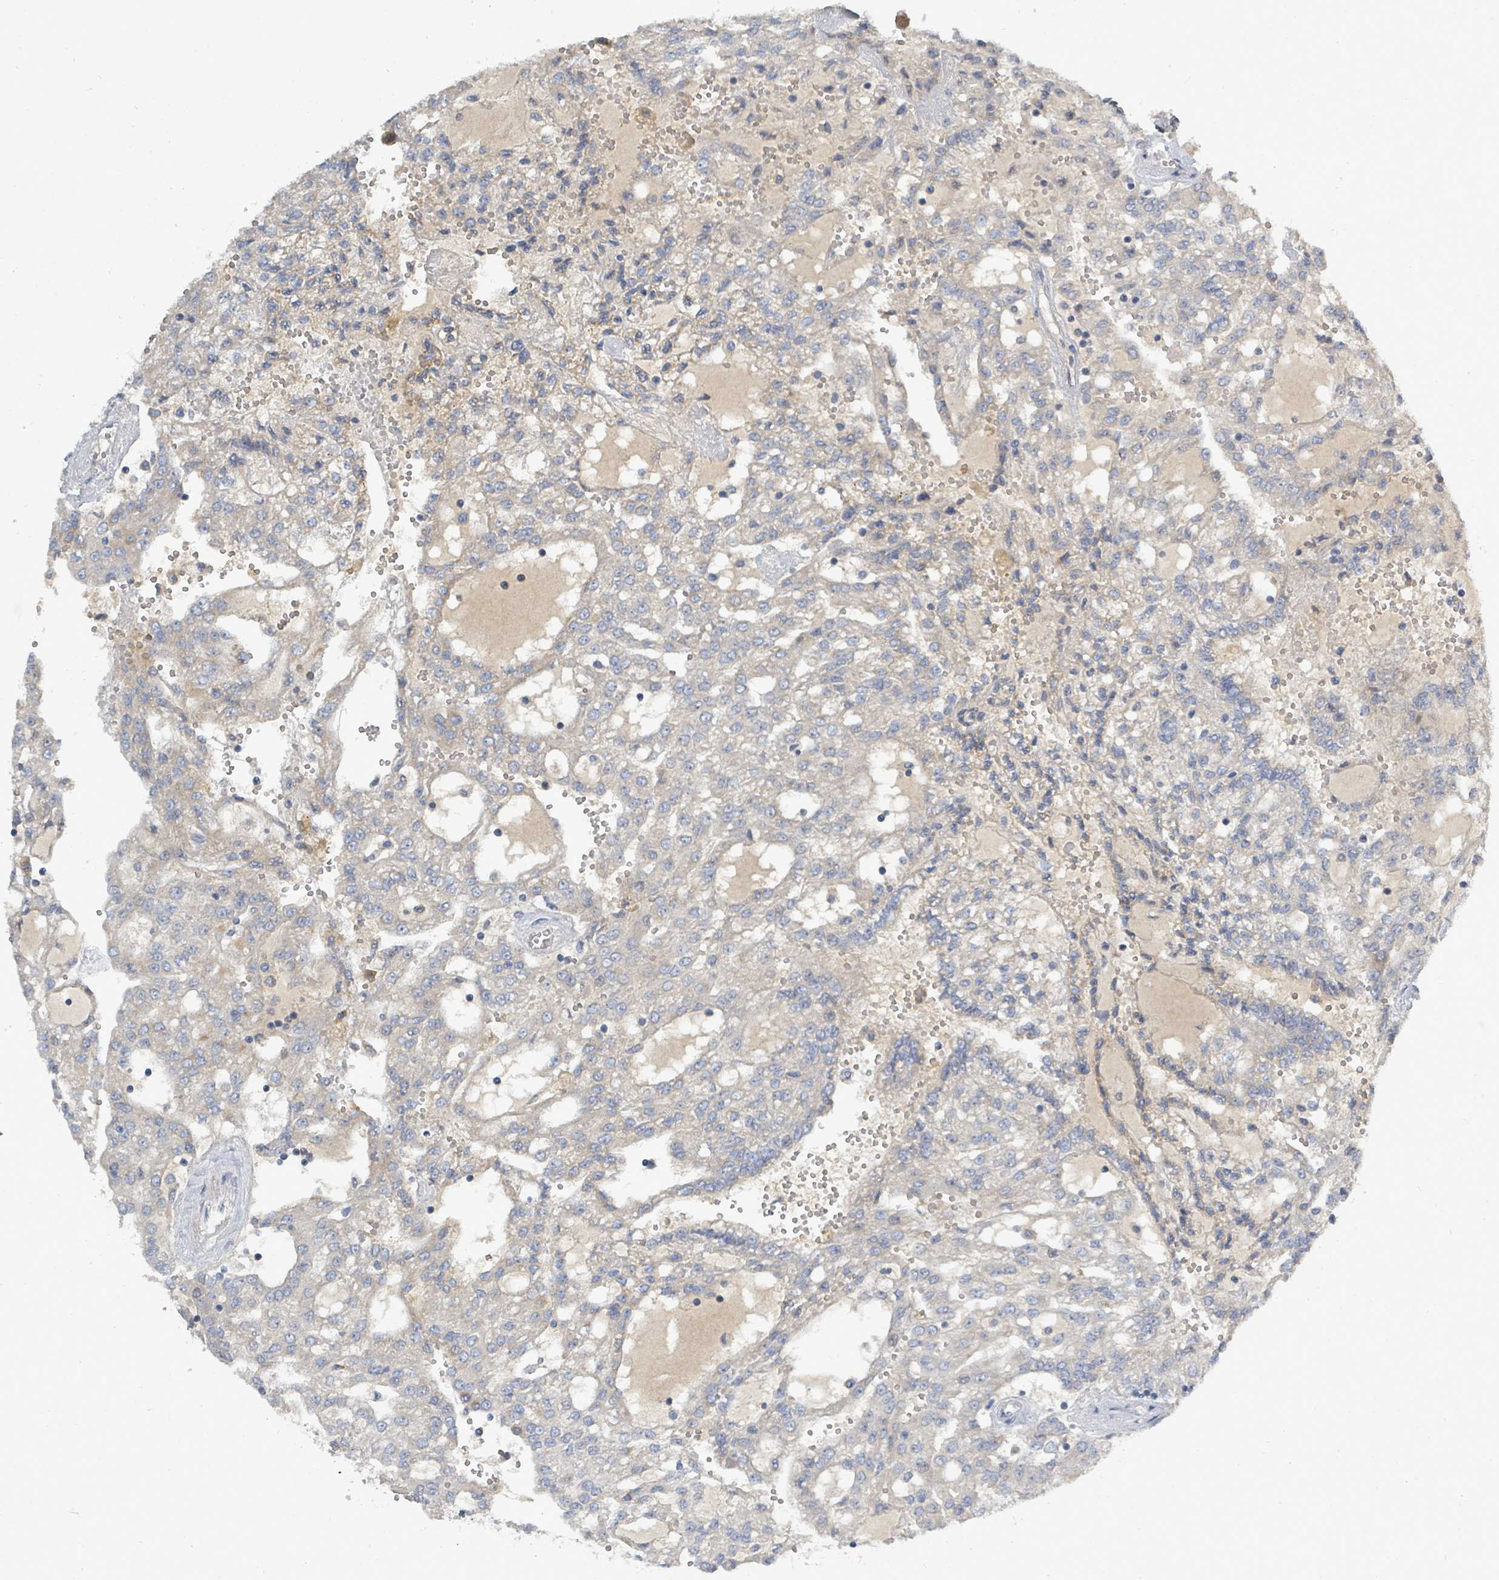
{"staining": {"intensity": "negative", "quantity": "none", "location": "none"}, "tissue": "renal cancer", "cell_type": "Tumor cells", "image_type": "cancer", "snomed": [{"axis": "morphology", "description": "Adenocarcinoma, NOS"}, {"axis": "topography", "description": "Kidney"}], "caption": "This photomicrograph is of adenocarcinoma (renal) stained with IHC to label a protein in brown with the nuclei are counter-stained blue. There is no positivity in tumor cells.", "gene": "SLC25A23", "patient": {"sex": "male", "age": 63}}